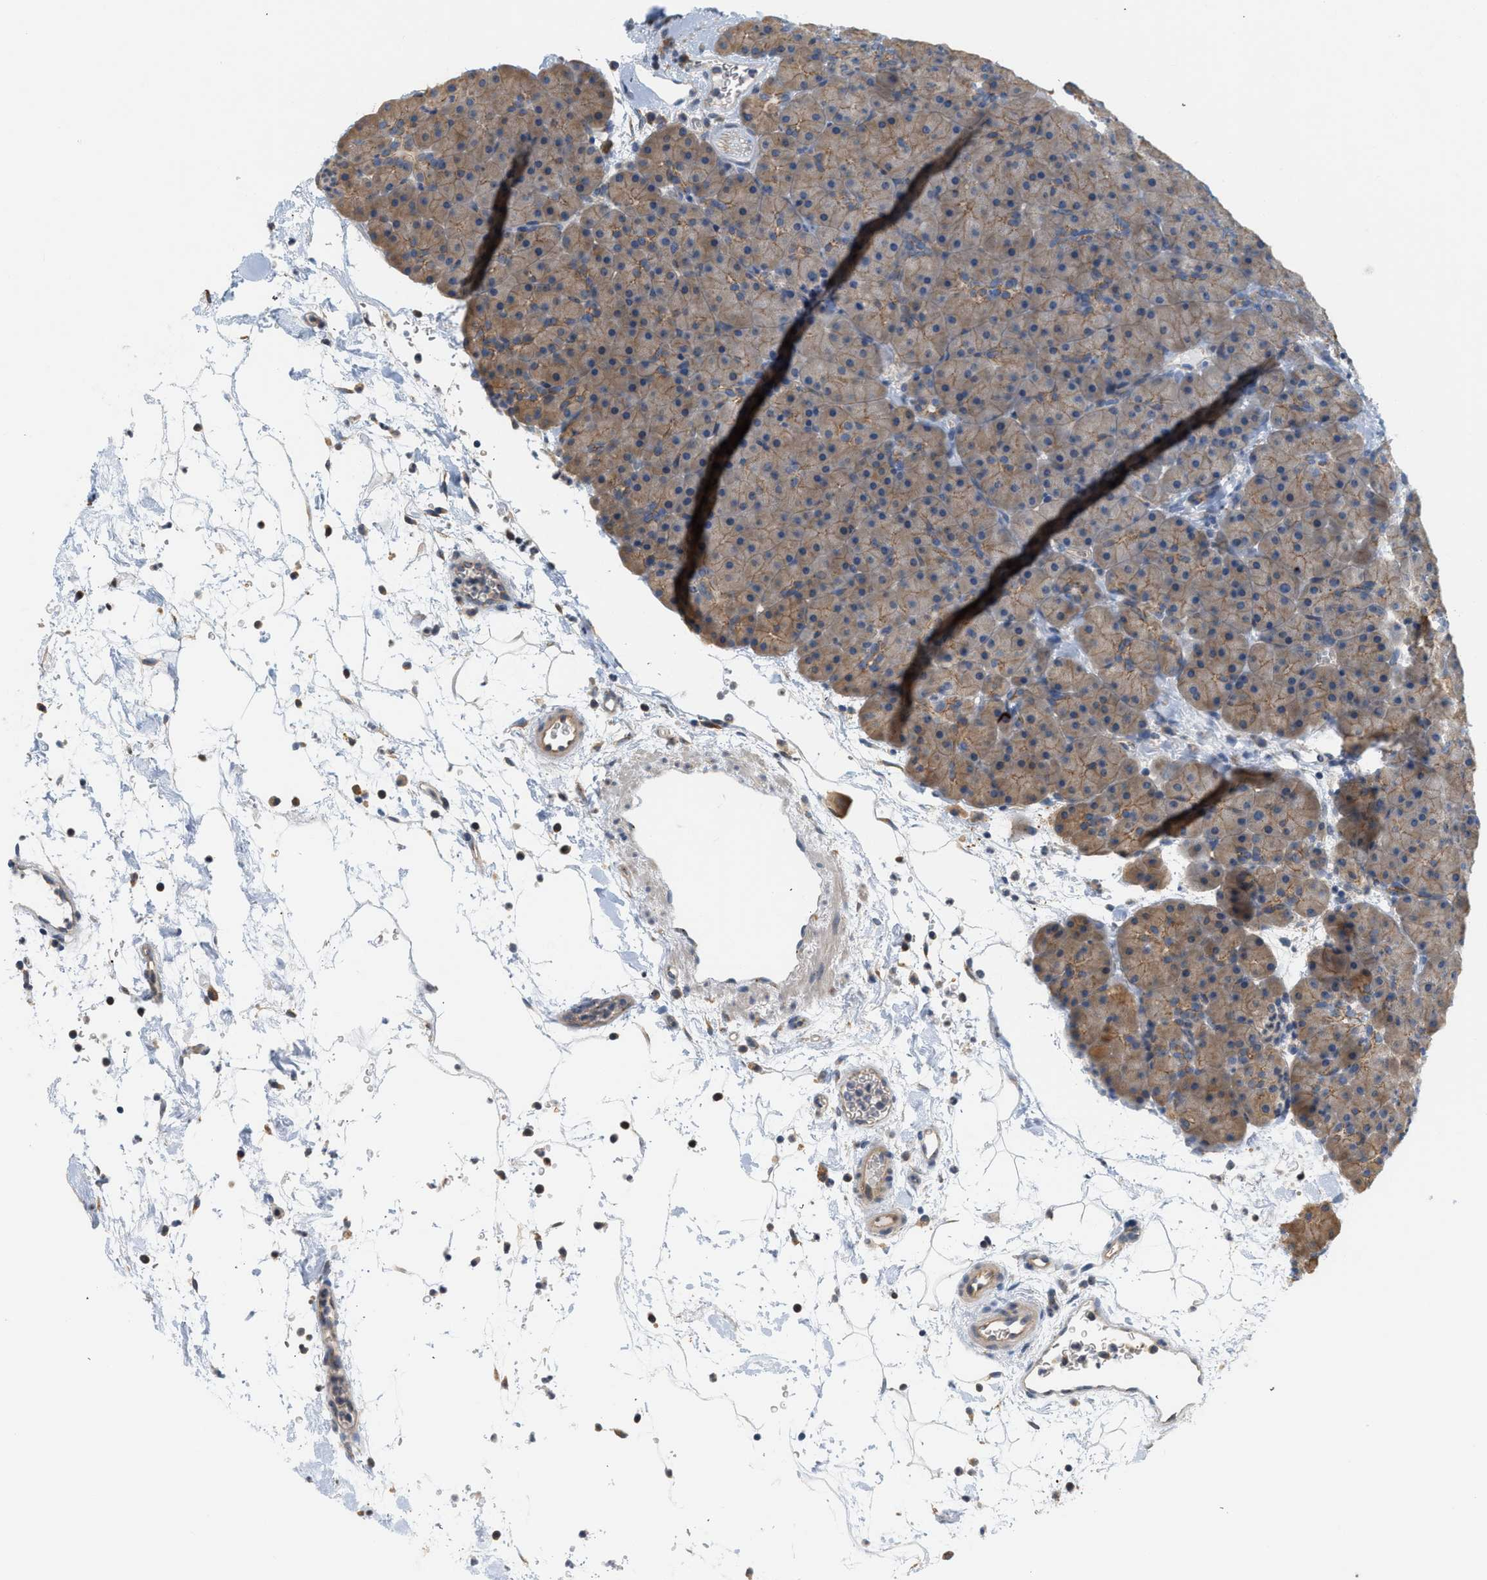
{"staining": {"intensity": "weak", "quantity": ">75%", "location": "cytoplasmic/membranous"}, "tissue": "pancreas", "cell_type": "Exocrine glandular cells", "image_type": "normal", "snomed": [{"axis": "morphology", "description": "Normal tissue, NOS"}, {"axis": "topography", "description": "Pancreas"}], "caption": "Immunohistochemistry (IHC) micrograph of benign pancreas: human pancreas stained using immunohistochemistry (IHC) displays low levels of weak protein expression localized specifically in the cytoplasmic/membranous of exocrine glandular cells, appearing as a cytoplasmic/membranous brown color.", "gene": "CTXN1", "patient": {"sex": "male", "age": 66}}